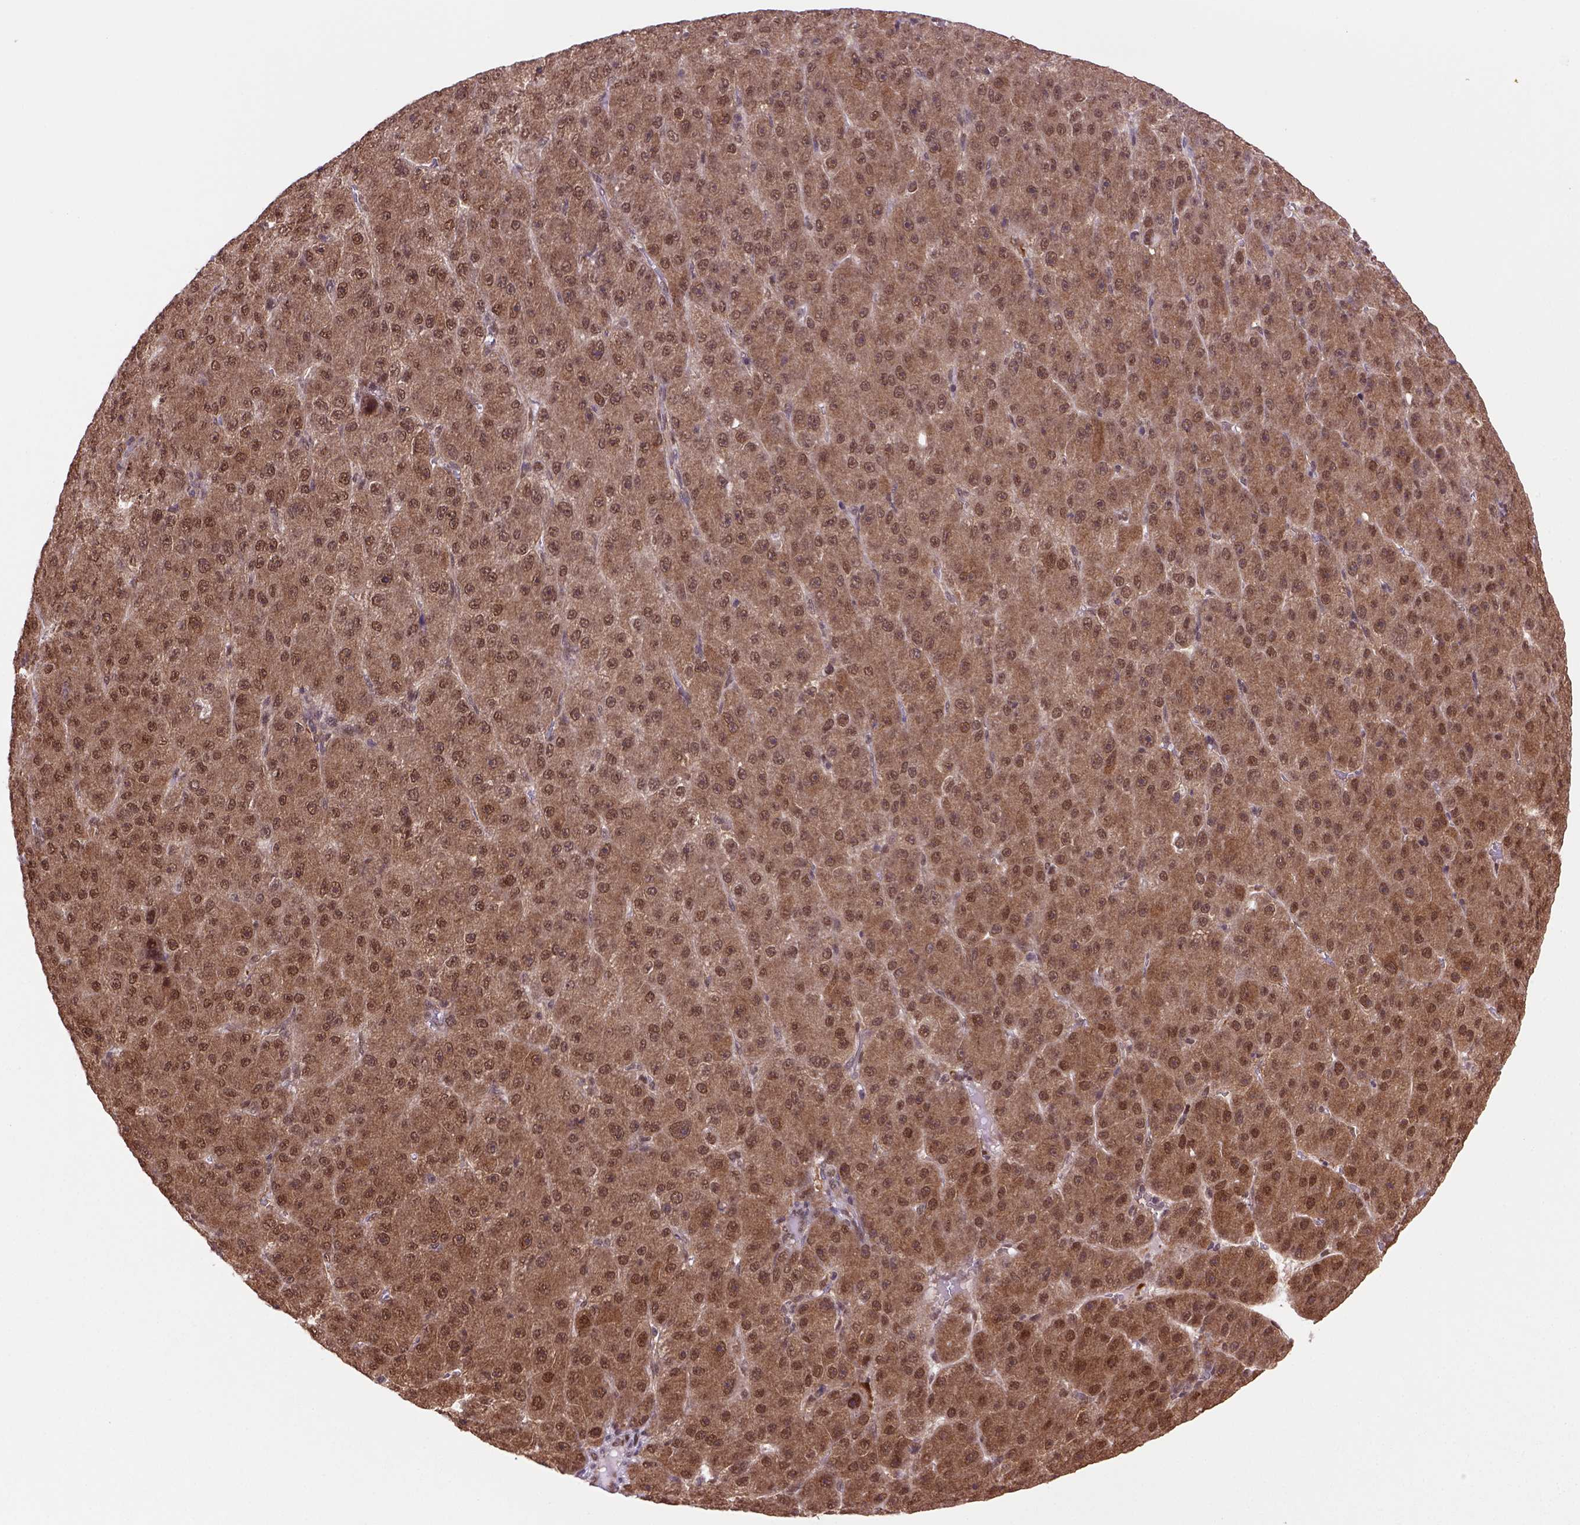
{"staining": {"intensity": "strong", "quantity": "25%-75%", "location": "cytoplasmic/membranous,nuclear"}, "tissue": "liver cancer", "cell_type": "Tumor cells", "image_type": "cancer", "snomed": [{"axis": "morphology", "description": "Carcinoma, Hepatocellular, NOS"}, {"axis": "topography", "description": "Liver"}], "caption": "Immunohistochemistry (IHC) of human liver hepatocellular carcinoma exhibits high levels of strong cytoplasmic/membranous and nuclear staining in about 25%-75% of tumor cells. (Stains: DAB (3,3'-diaminobenzidine) in brown, nuclei in blue, Microscopy: brightfield microscopy at high magnification).", "gene": "PSMC2", "patient": {"sex": "male", "age": 67}}